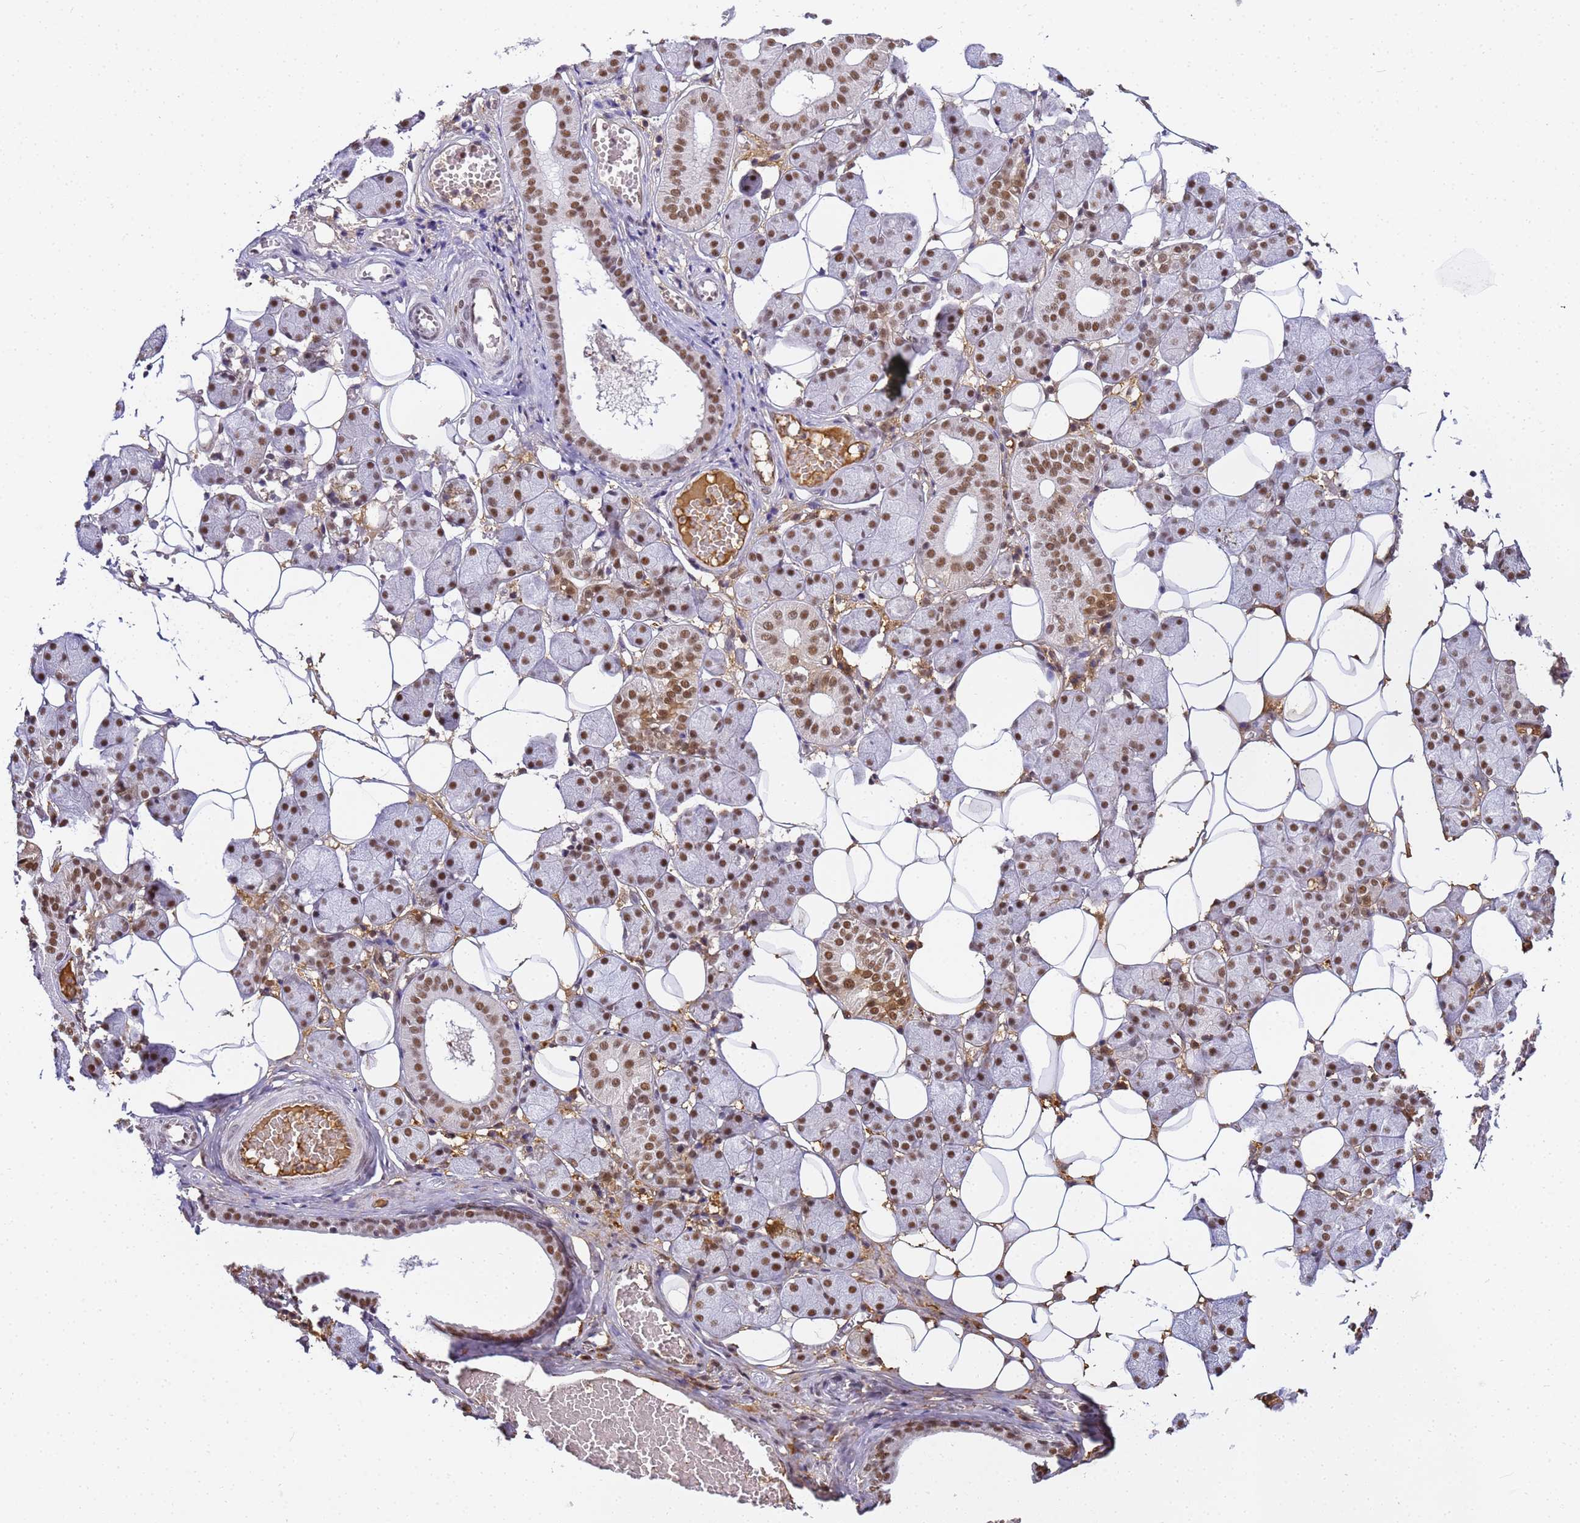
{"staining": {"intensity": "strong", "quantity": ">75%", "location": "nuclear"}, "tissue": "salivary gland", "cell_type": "Glandular cells", "image_type": "normal", "snomed": [{"axis": "morphology", "description": "Normal tissue, NOS"}, {"axis": "topography", "description": "Salivary gland"}], "caption": "DAB immunohistochemical staining of unremarkable human salivary gland displays strong nuclear protein staining in about >75% of glandular cells. Immunohistochemistry stains the protein of interest in brown and the nuclei are stained blue.", "gene": "RBM12", "patient": {"sex": "female", "age": 33}}